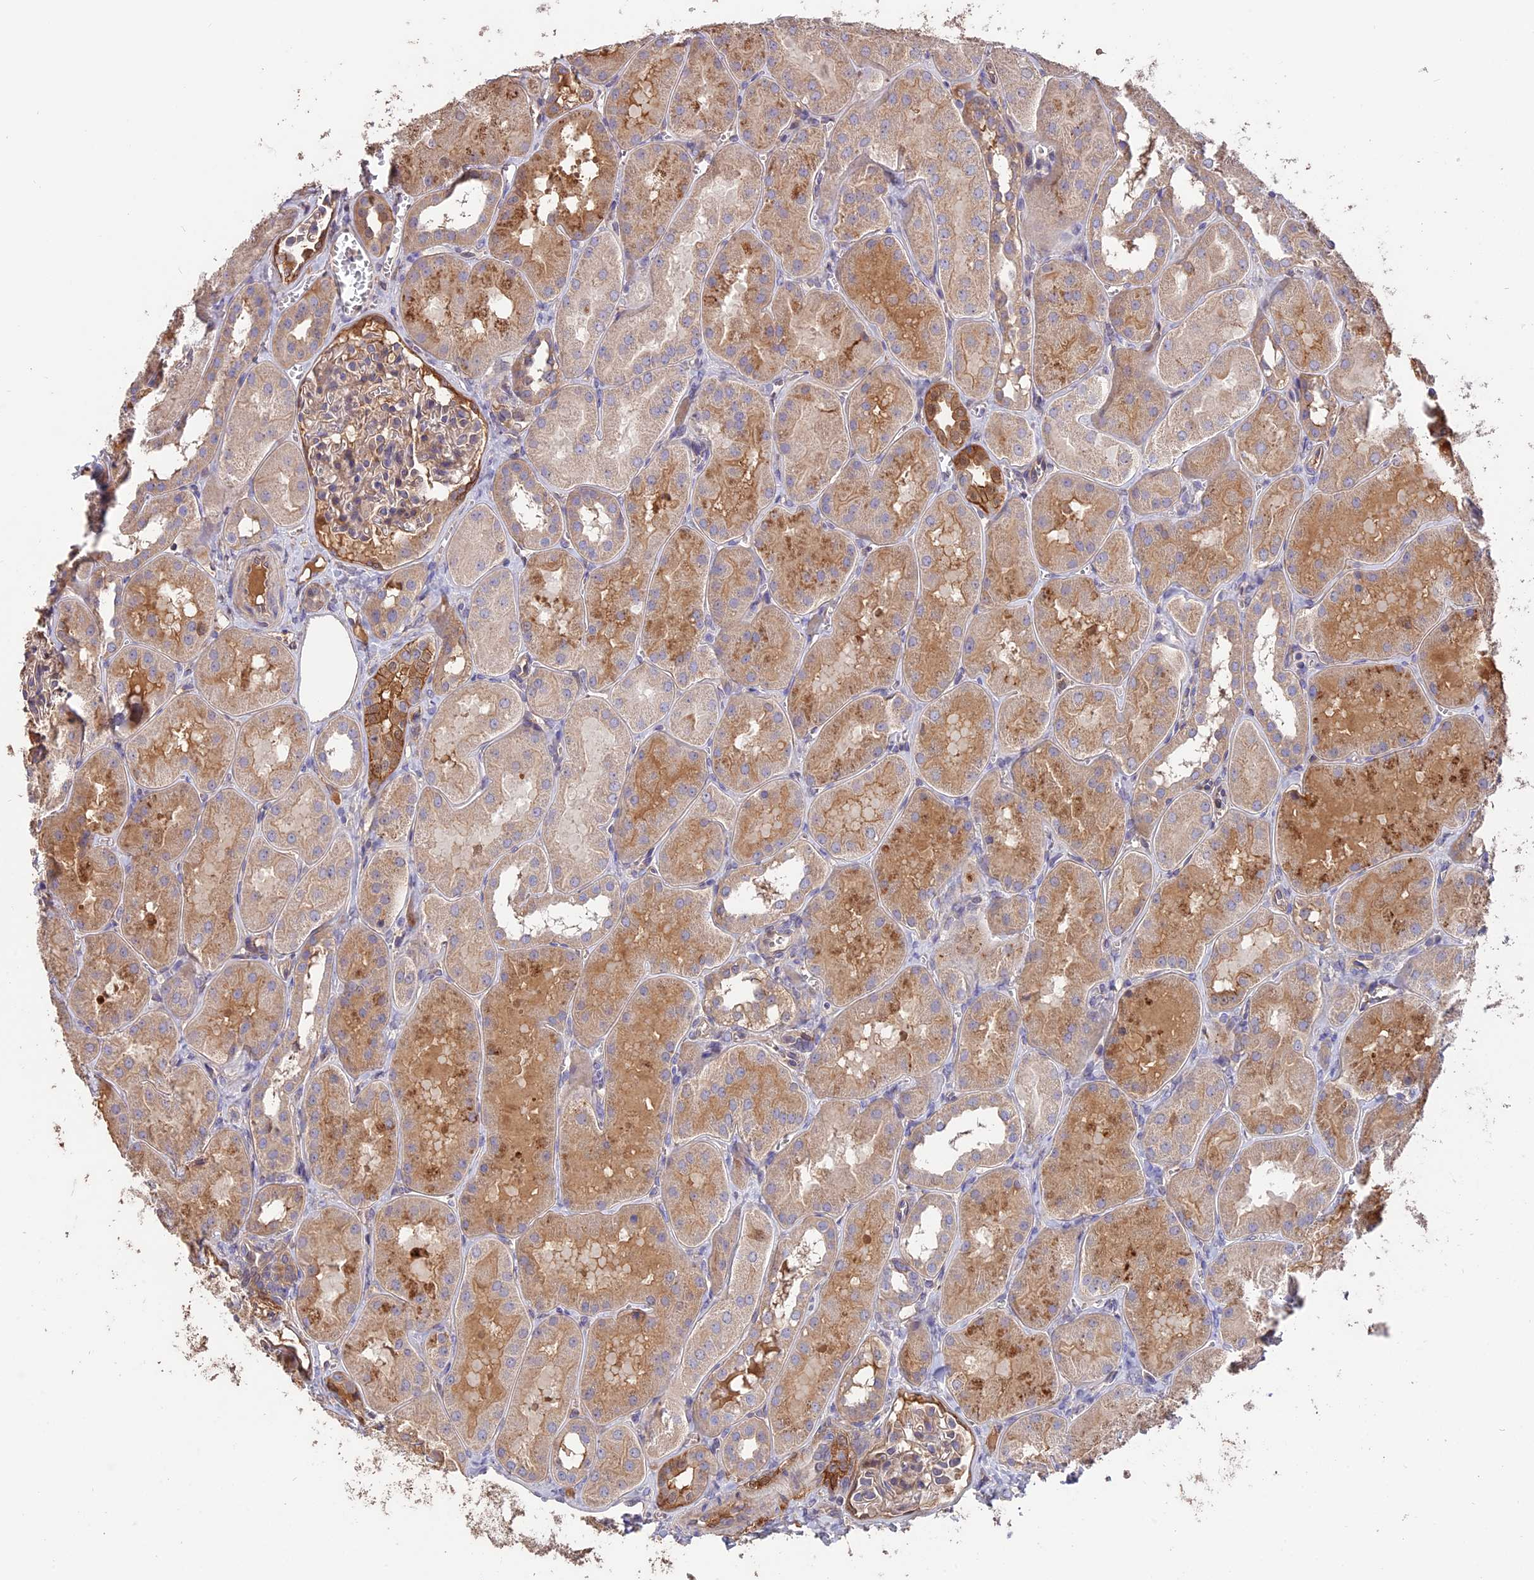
{"staining": {"intensity": "weak", "quantity": "25%-75%", "location": "cytoplasmic/membranous"}, "tissue": "kidney", "cell_type": "Cells in glomeruli", "image_type": "normal", "snomed": [{"axis": "morphology", "description": "Normal tissue, NOS"}, {"axis": "topography", "description": "Kidney"}, {"axis": "topography", "description": "Urinary bladder"}], "caption": "Immunohistochemical staining of normal kidney exhibits weak cytoplasmic/membranous protein staining in about 25%-75% of cells in glomeruli.", "gene": "RASAL1", "patient": {"sex": "male", "age": 16}}